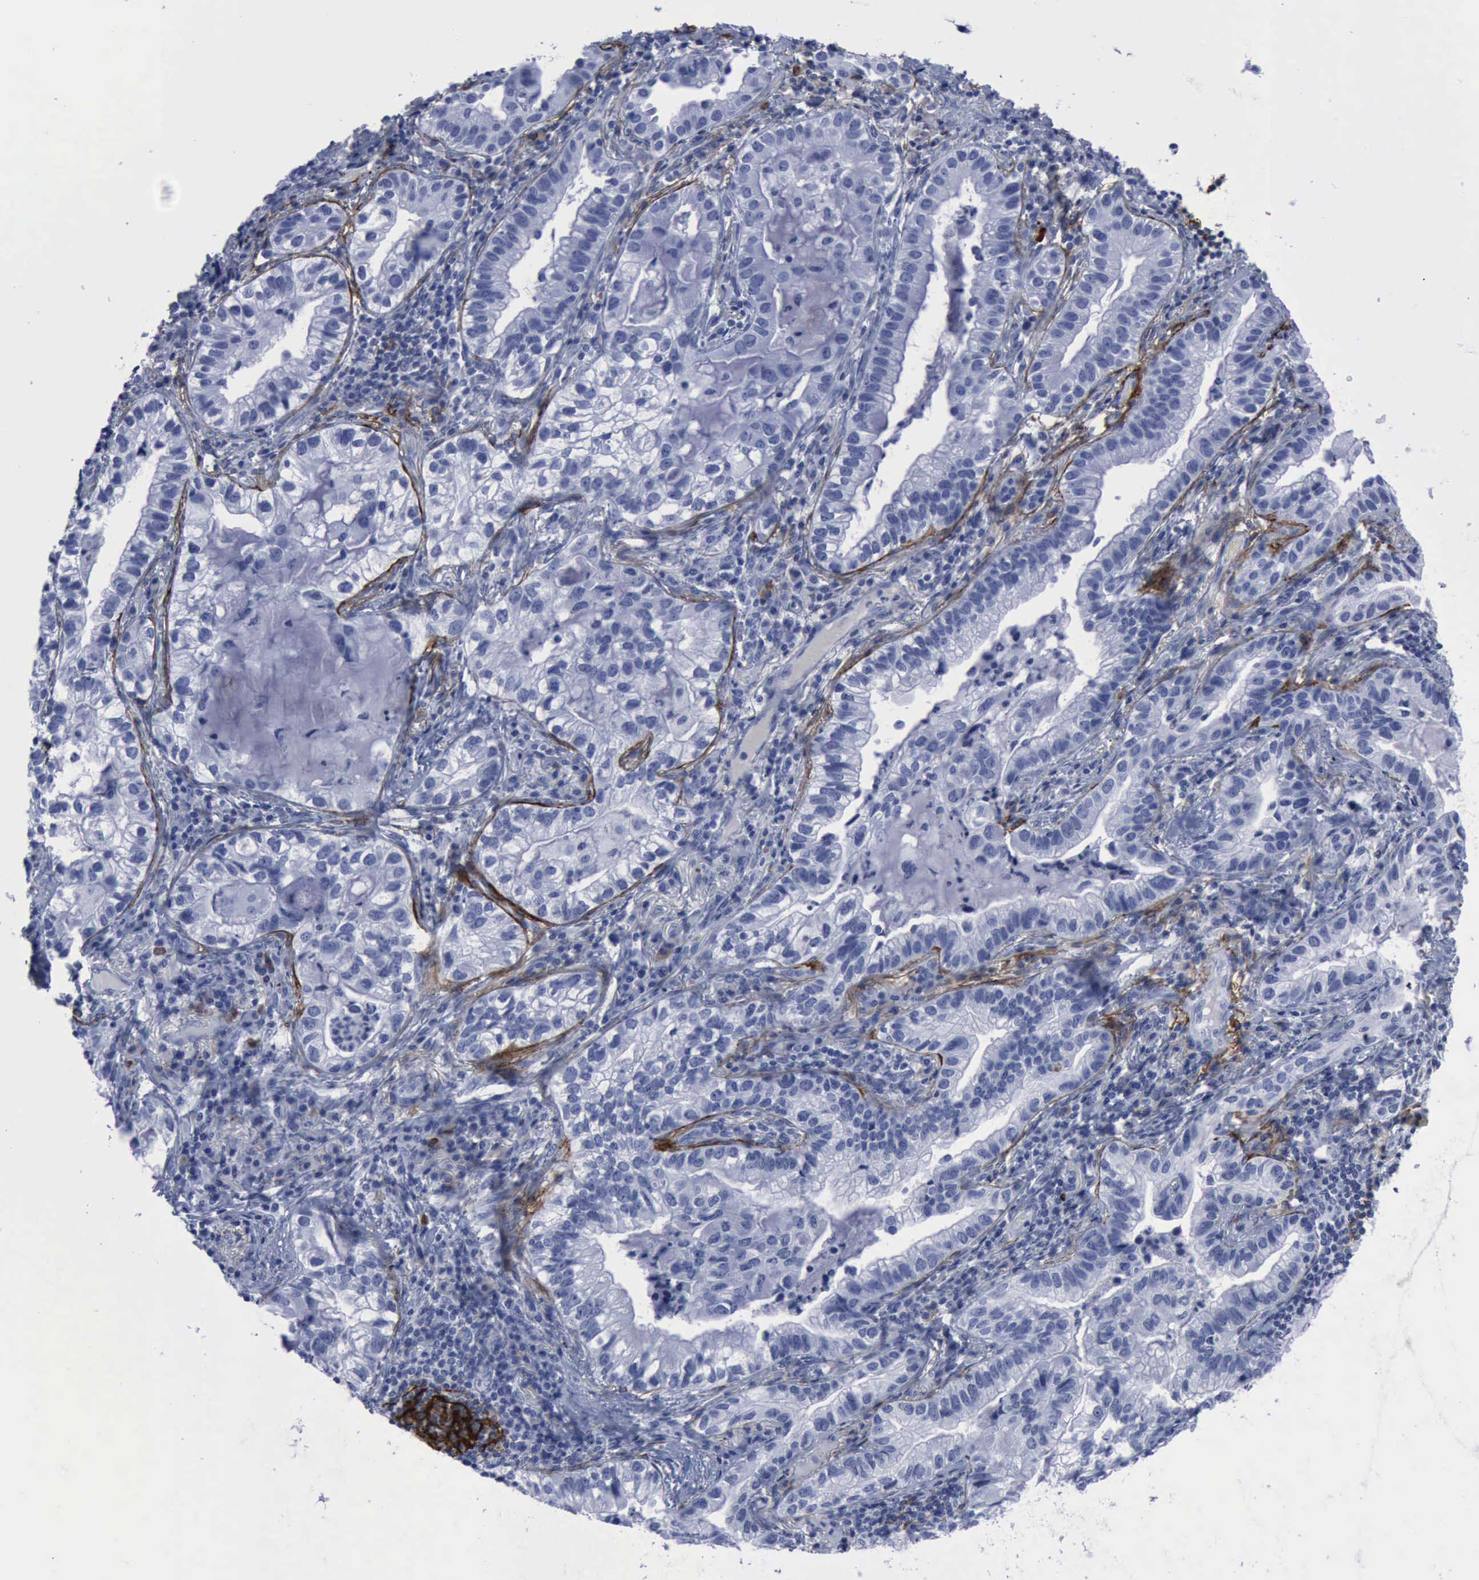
{"staining": {"intensity": "negative", "quantity": "none", "location": "none"}, "tissue": "lung cancer", "cell_type": "Tumor cells", "image_type": "cancer", "snomed": [{"axis": "morphology", "description": "Adenocarcinoma, NOS"}, {"axis": "topography", "description": "Lung"}], "caption": "Tumor cells are negative for brown protein staining in lung cancer (adenocarcinoma).", "gene": "NGFR", "patient": {"sex": "female", "age": 50}}